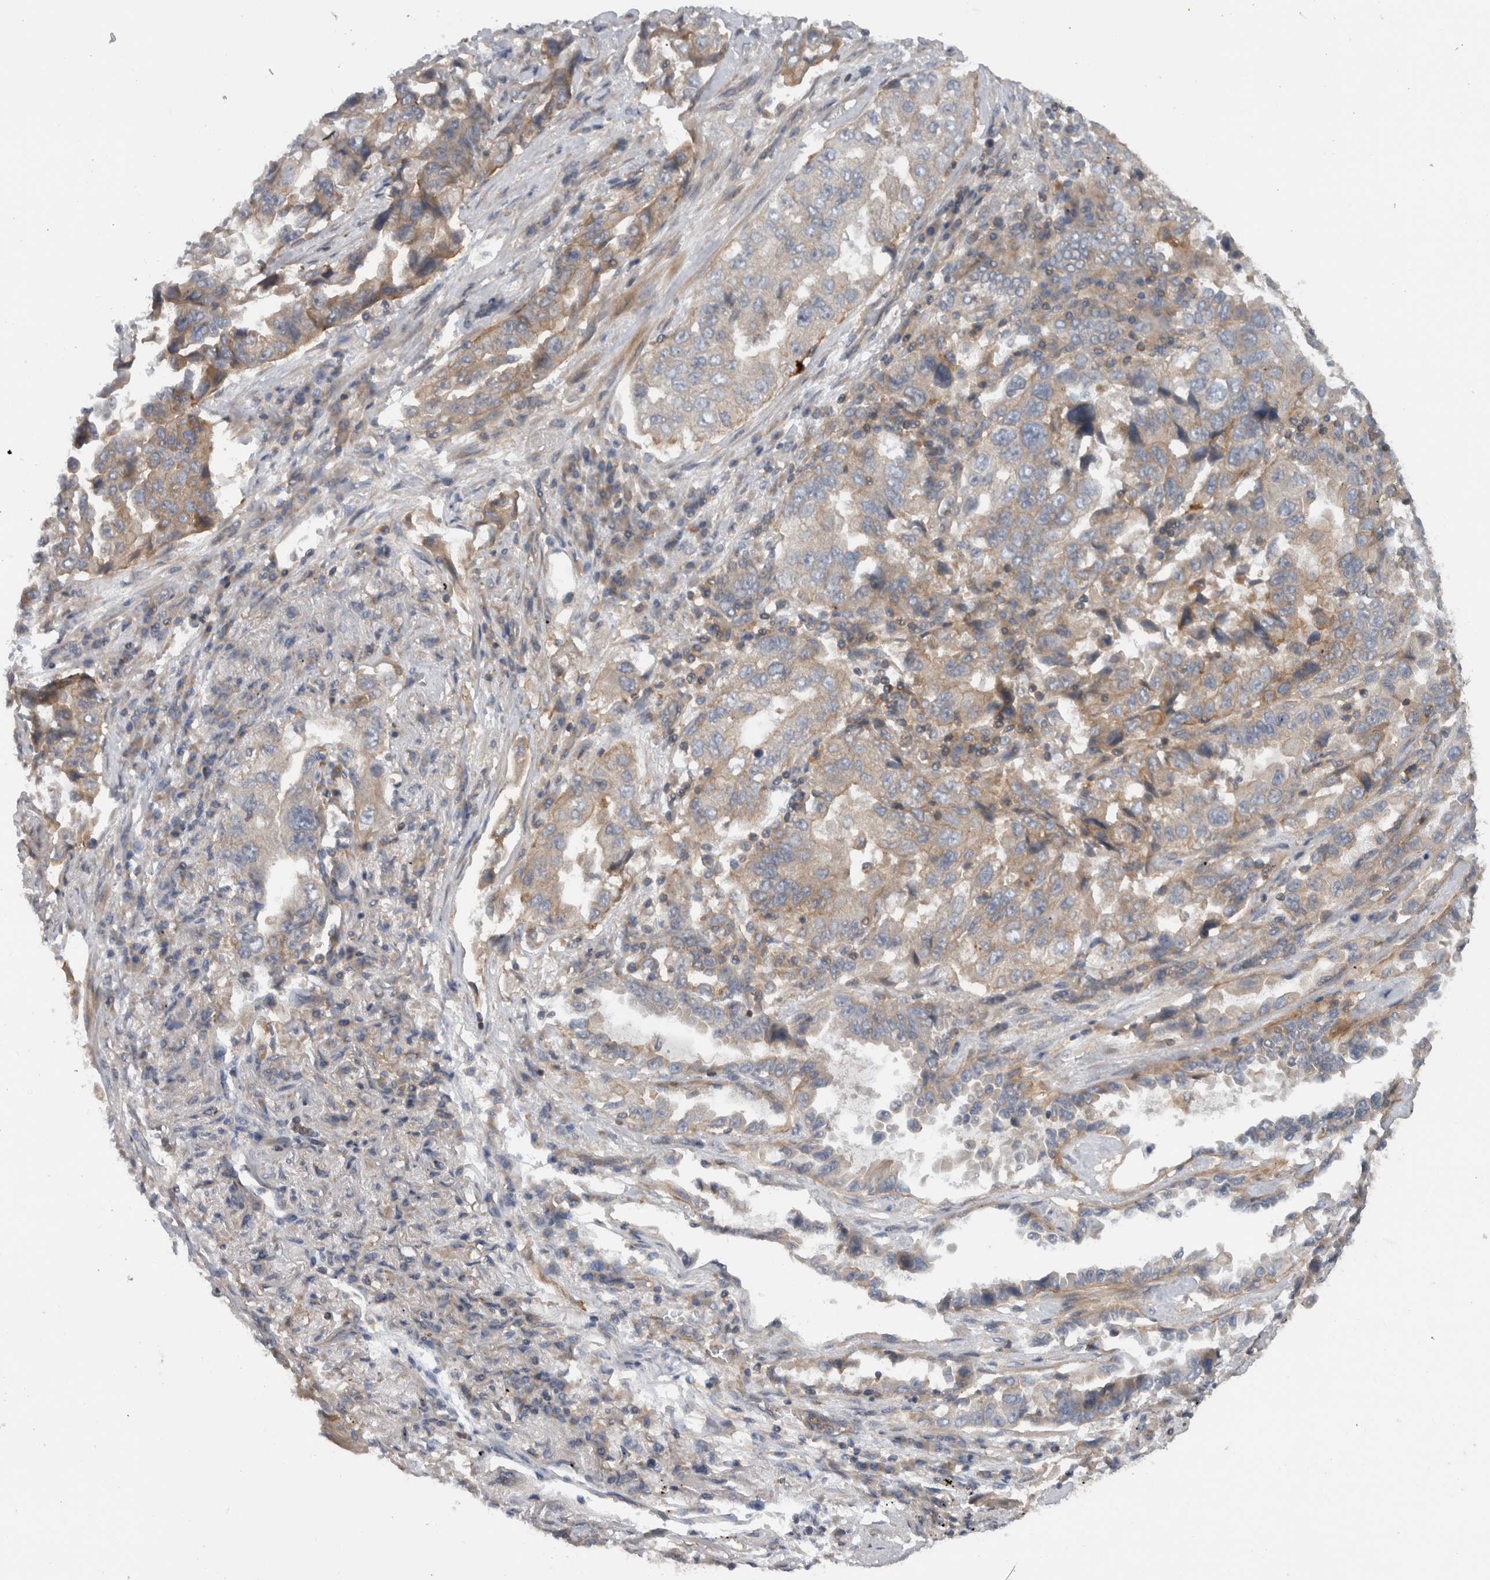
{"staining": {"intensity": "weak", "quantity": "25%-75%", "location": "cytoplasmic/membranous"}, "tissue": "lung cancer", "cell_type": "Tumor cells", "image_type": "cancer", "snomed": [{"axis": "morphology", "description": "Adenocarcinoma, NOS"}, {"axis": "topography", "description": "Lung"}], "caption": "Approximately 25%-75% of tumor cells in lung cancer (adenocarcinoma) exhibit weak cytoplasmic/membranous protein positivity as visualized by brown immunohistochemical staining.", "gene": "SCARA5", "patient": {"sex": "female", "age": 51}}